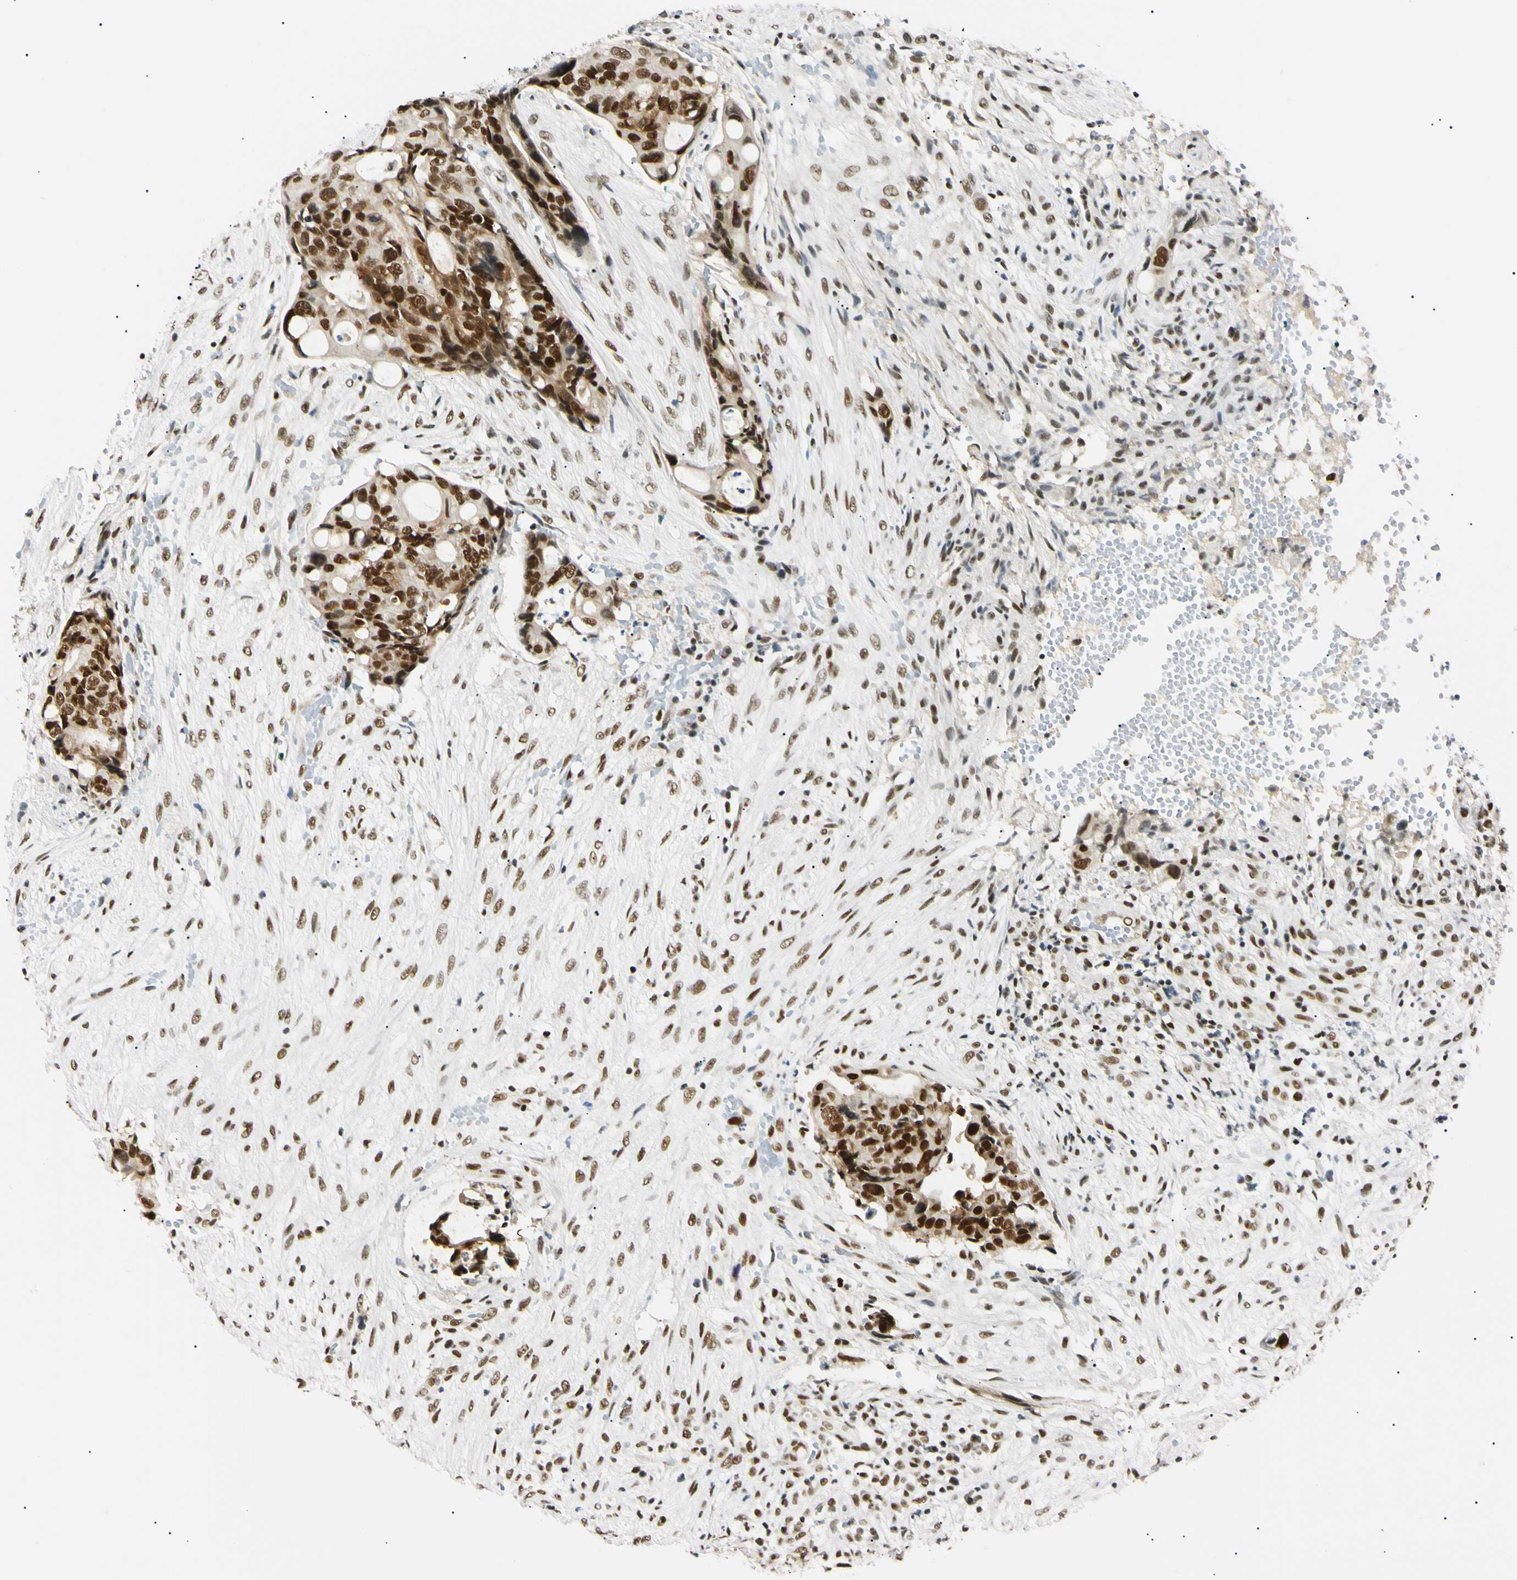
{"staining": {"intensity": "strong", "quantity": ">75%", "location": "nuclear"}, "tissue": "colorectal cancer", "cell_type": "Tumor cells", "image_type": "cancer", "snomed": [{"axis": "morphology", "description": "Adenocarcinoma, NOS"}, {"axis": "topography", "description": "Colon"}], "caption": "This is an image of immunohistochemistry (IHC) staining of colorectal adenocarcinoma, which shows strong expression in the nuclear of tumor cells.", "gene": "ZNF134", "patient": {"sex": "female", "age": 57}}